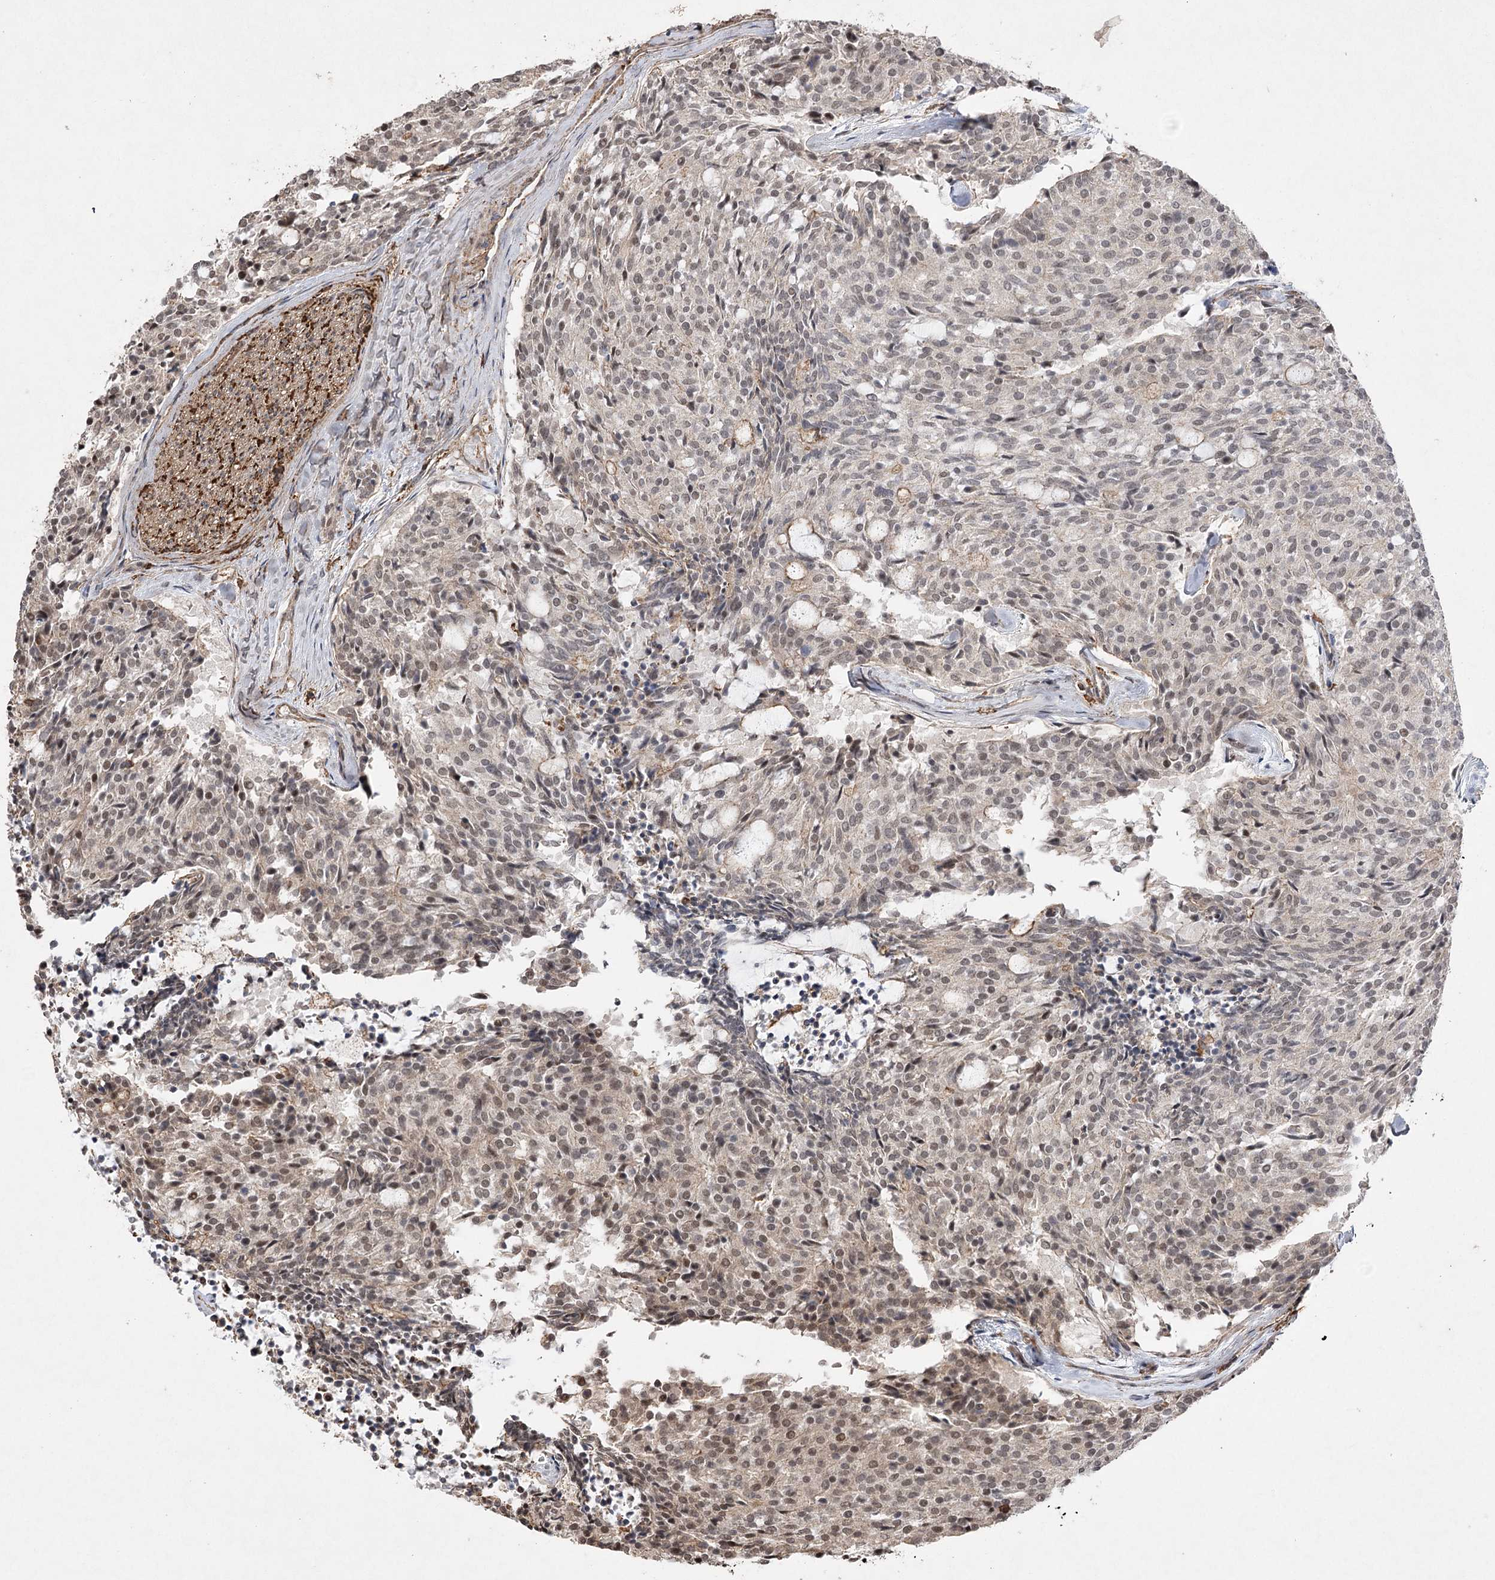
{"staining": {"intensity": "weak", "quantity": ">75%", "location": "nuclear"}, "tissue": "carcinoid", "cell_type": "Tumor cells", "image_type": "cancer", "snomed": [{"axis": "morphology", "description": "Carcinoid, malignant, NOS"}, {"axis": "topography", "description": "Pancreas"}], "caption": "Immunohistochemistry (IHC) photomicrograph of neoplastic tissue: human malignant carcinoid stained using IHC shows low levels of weak protein expression localized specifically in the nuclear of tumor cells, appearing as a nuclear brown color.", "gene": "OBSL1", "patient": {"sex": "female", "age": 54}}